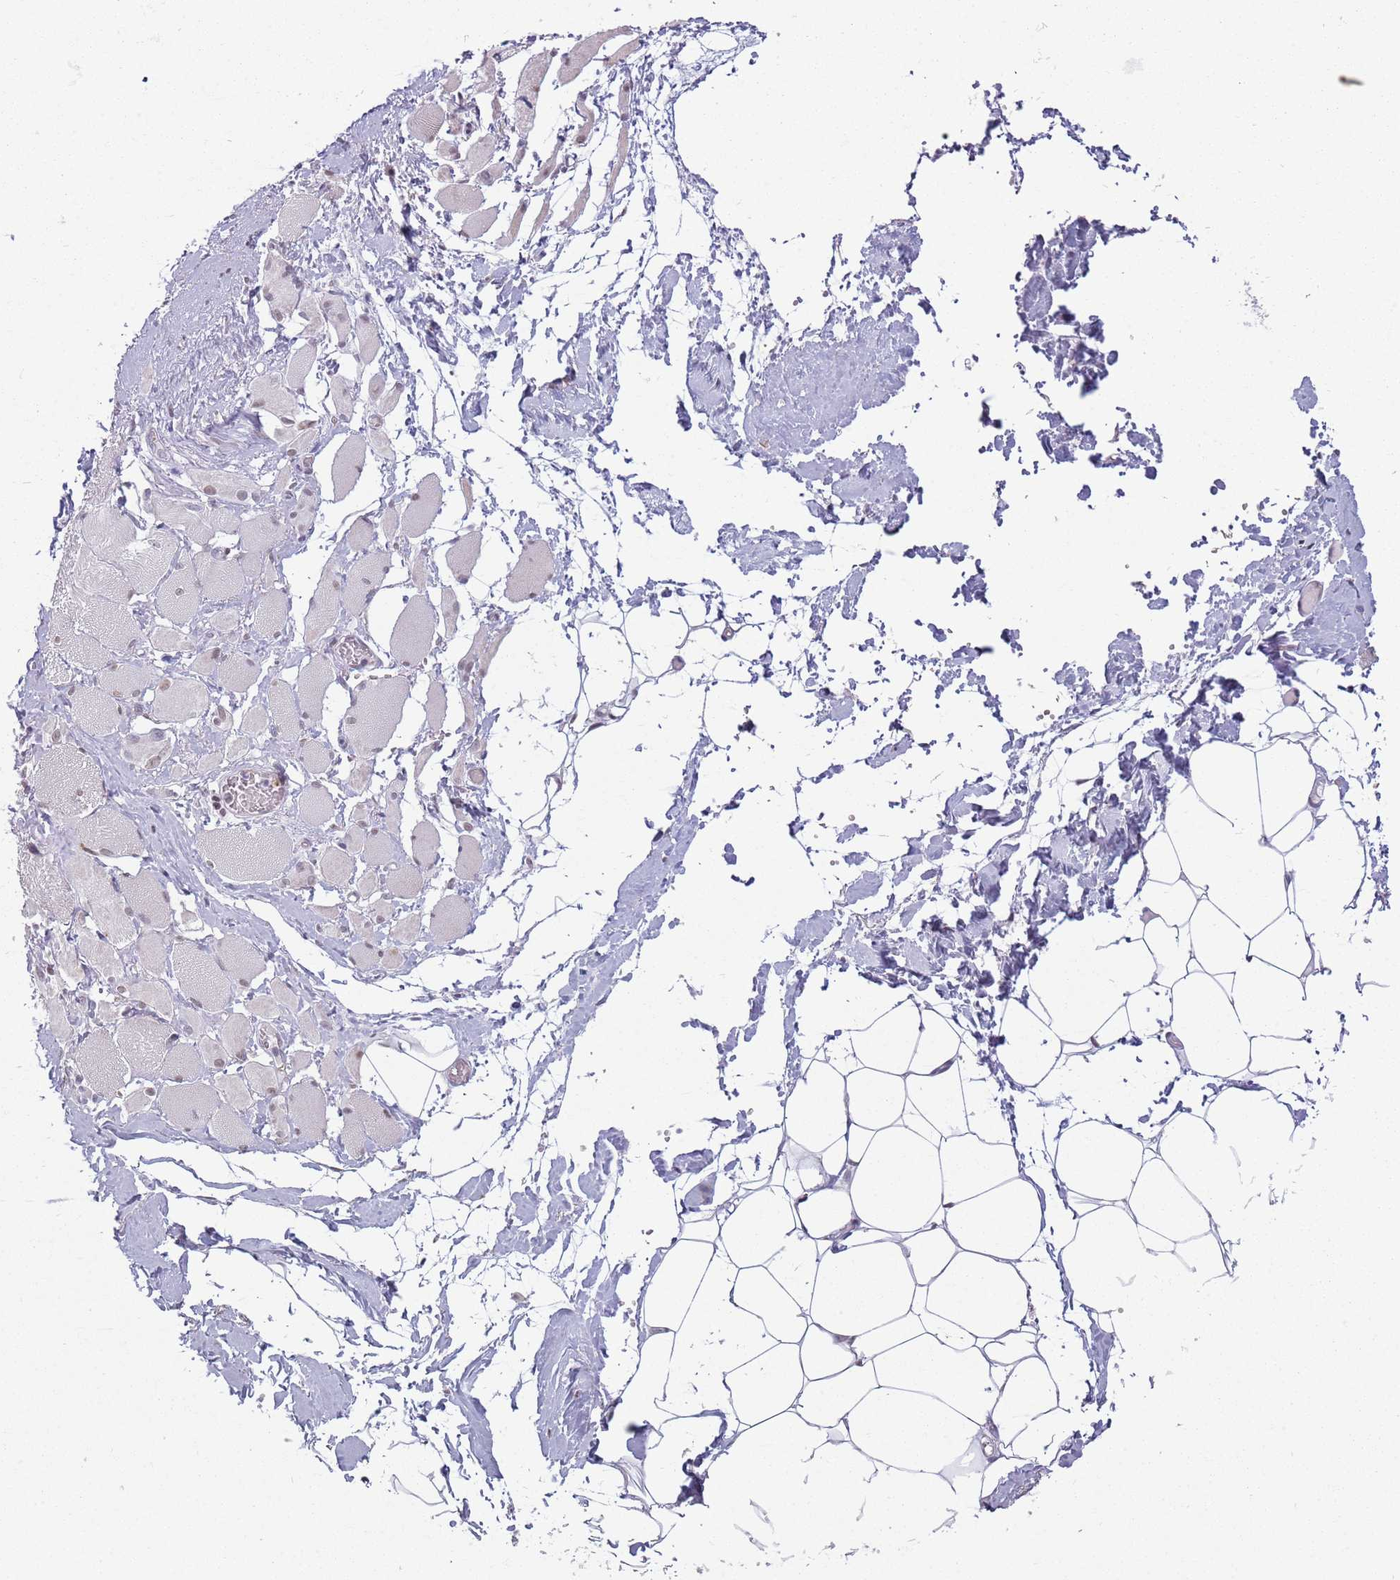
{"staining": {"intensity": "weak", "quantity": "25%-75%", "location": "nuclear"}, "tissue": "skeletal muscle", "cell_type": "Myocytes", "image_type": "normal", "snomed": [{"axis": "morphology", "description": "Normal tissue, NOS"}, {"axis": "morphology", "description": "Basal cell carcinoma"}, {"axis": "topography", "description": "Skeletal muscle"}], "caption": "An image of skeletal muscle stained for a protein displays weak nuclear brown staining in myocytes.", "gene": "BARD1", "patient": {"sex": "female", "age": 64}}